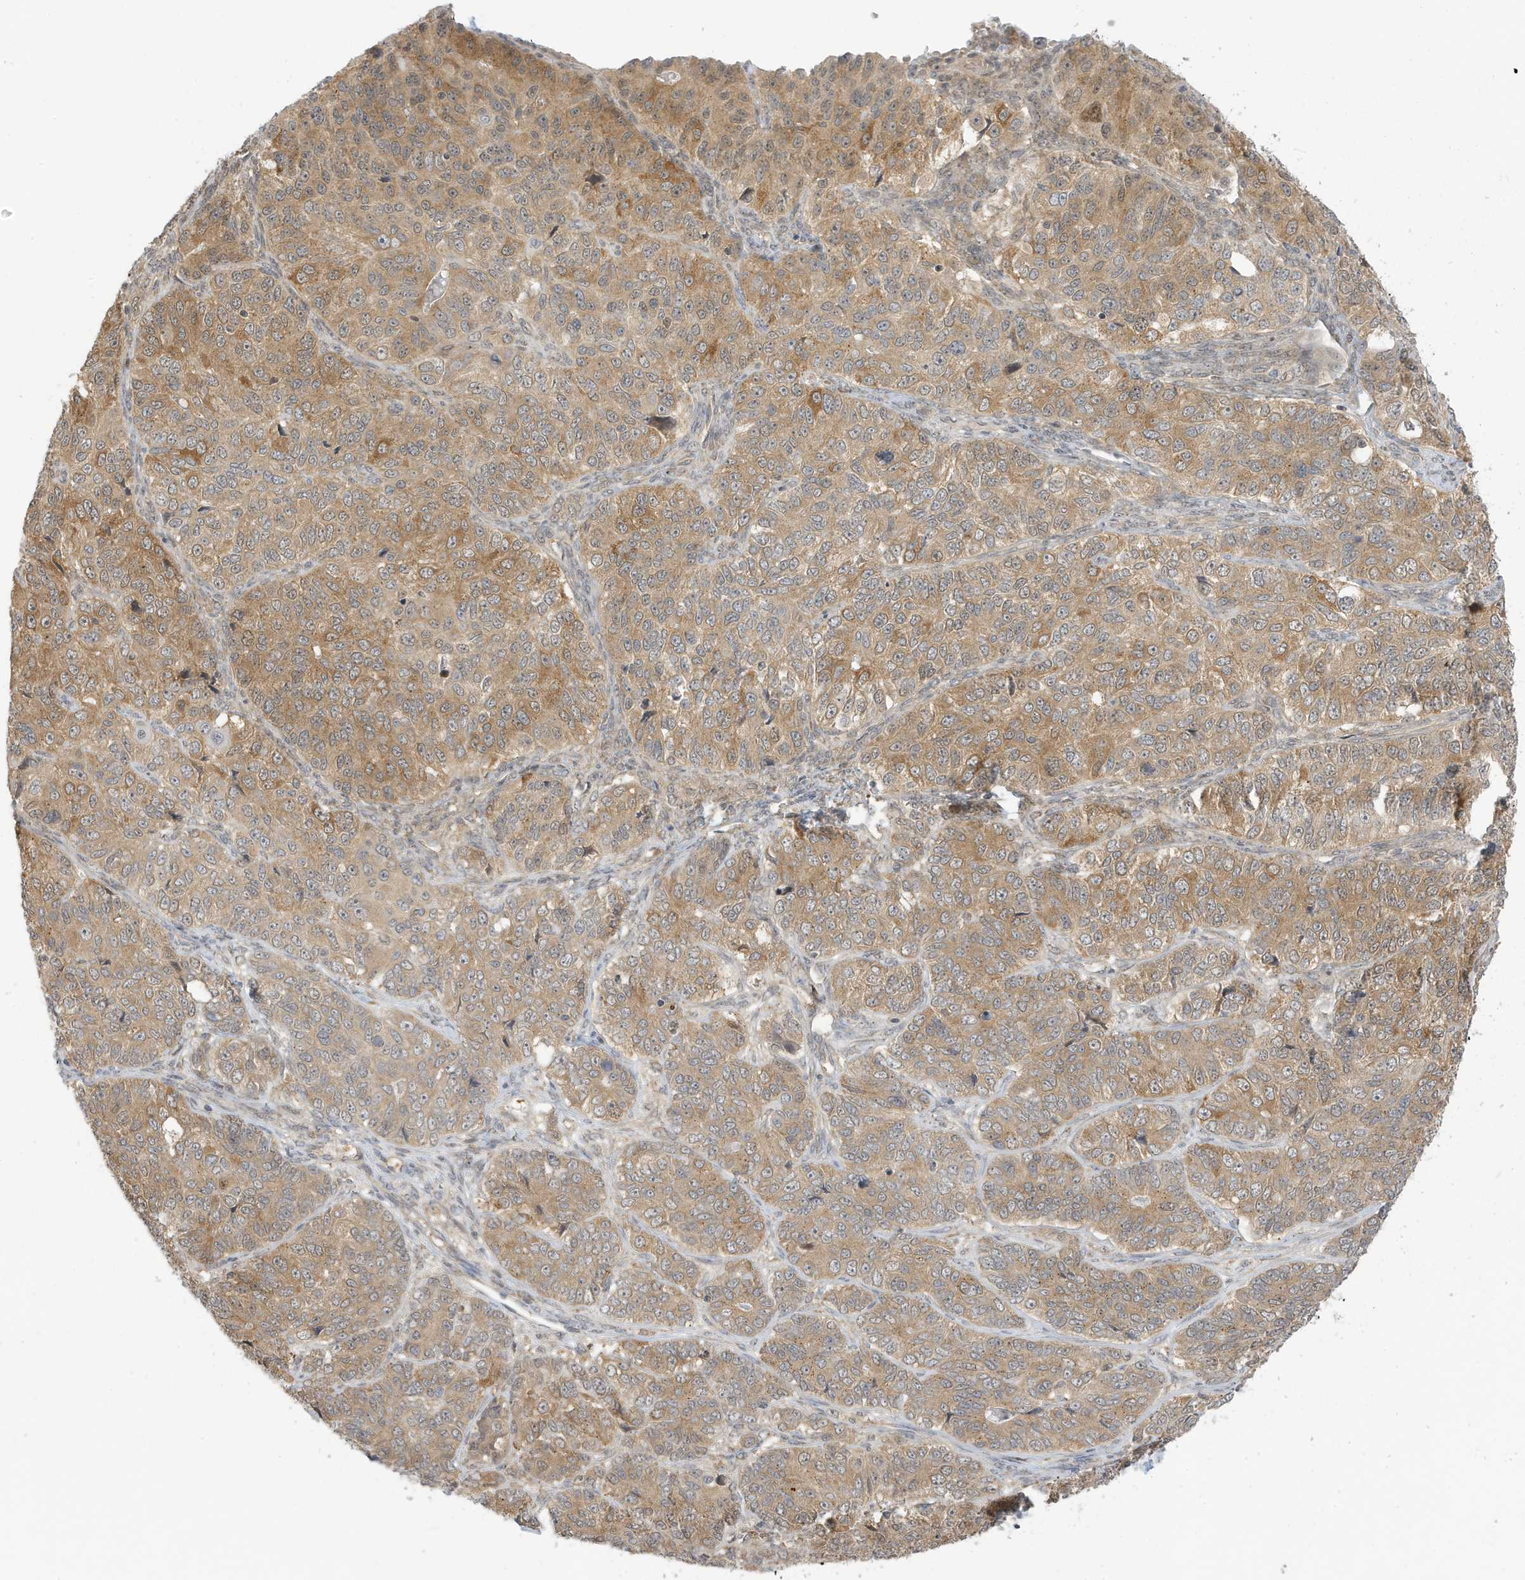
{"staining": {"intensity": "moderate", "quantity": ">75%", "location": "cytoplasmic/membranous"}, "tissue": "ovarian cancer", "cell_type": "Tumor cells", "image_type": "cancer", "snomed": [{"axis": "morphology", "description": "Carcinoma, endometroid"}, {"axis": "topography", "description": "Ovary"}], "caption": "Endometroid carcinoma (ovarian) tissue demonstrates moderate cytoplasmic/membranous expression in approximately >75% of tumor cells, visualized by immunohistochemistry. The staining is performed using DAB (3,3'-diaminobenzidine) brown chromogen to label protein expression. The nuclei are counter-stained blue using hematoxylin.", "gene": "TAB3", "patient": {"sex": "female", "age": 51}}